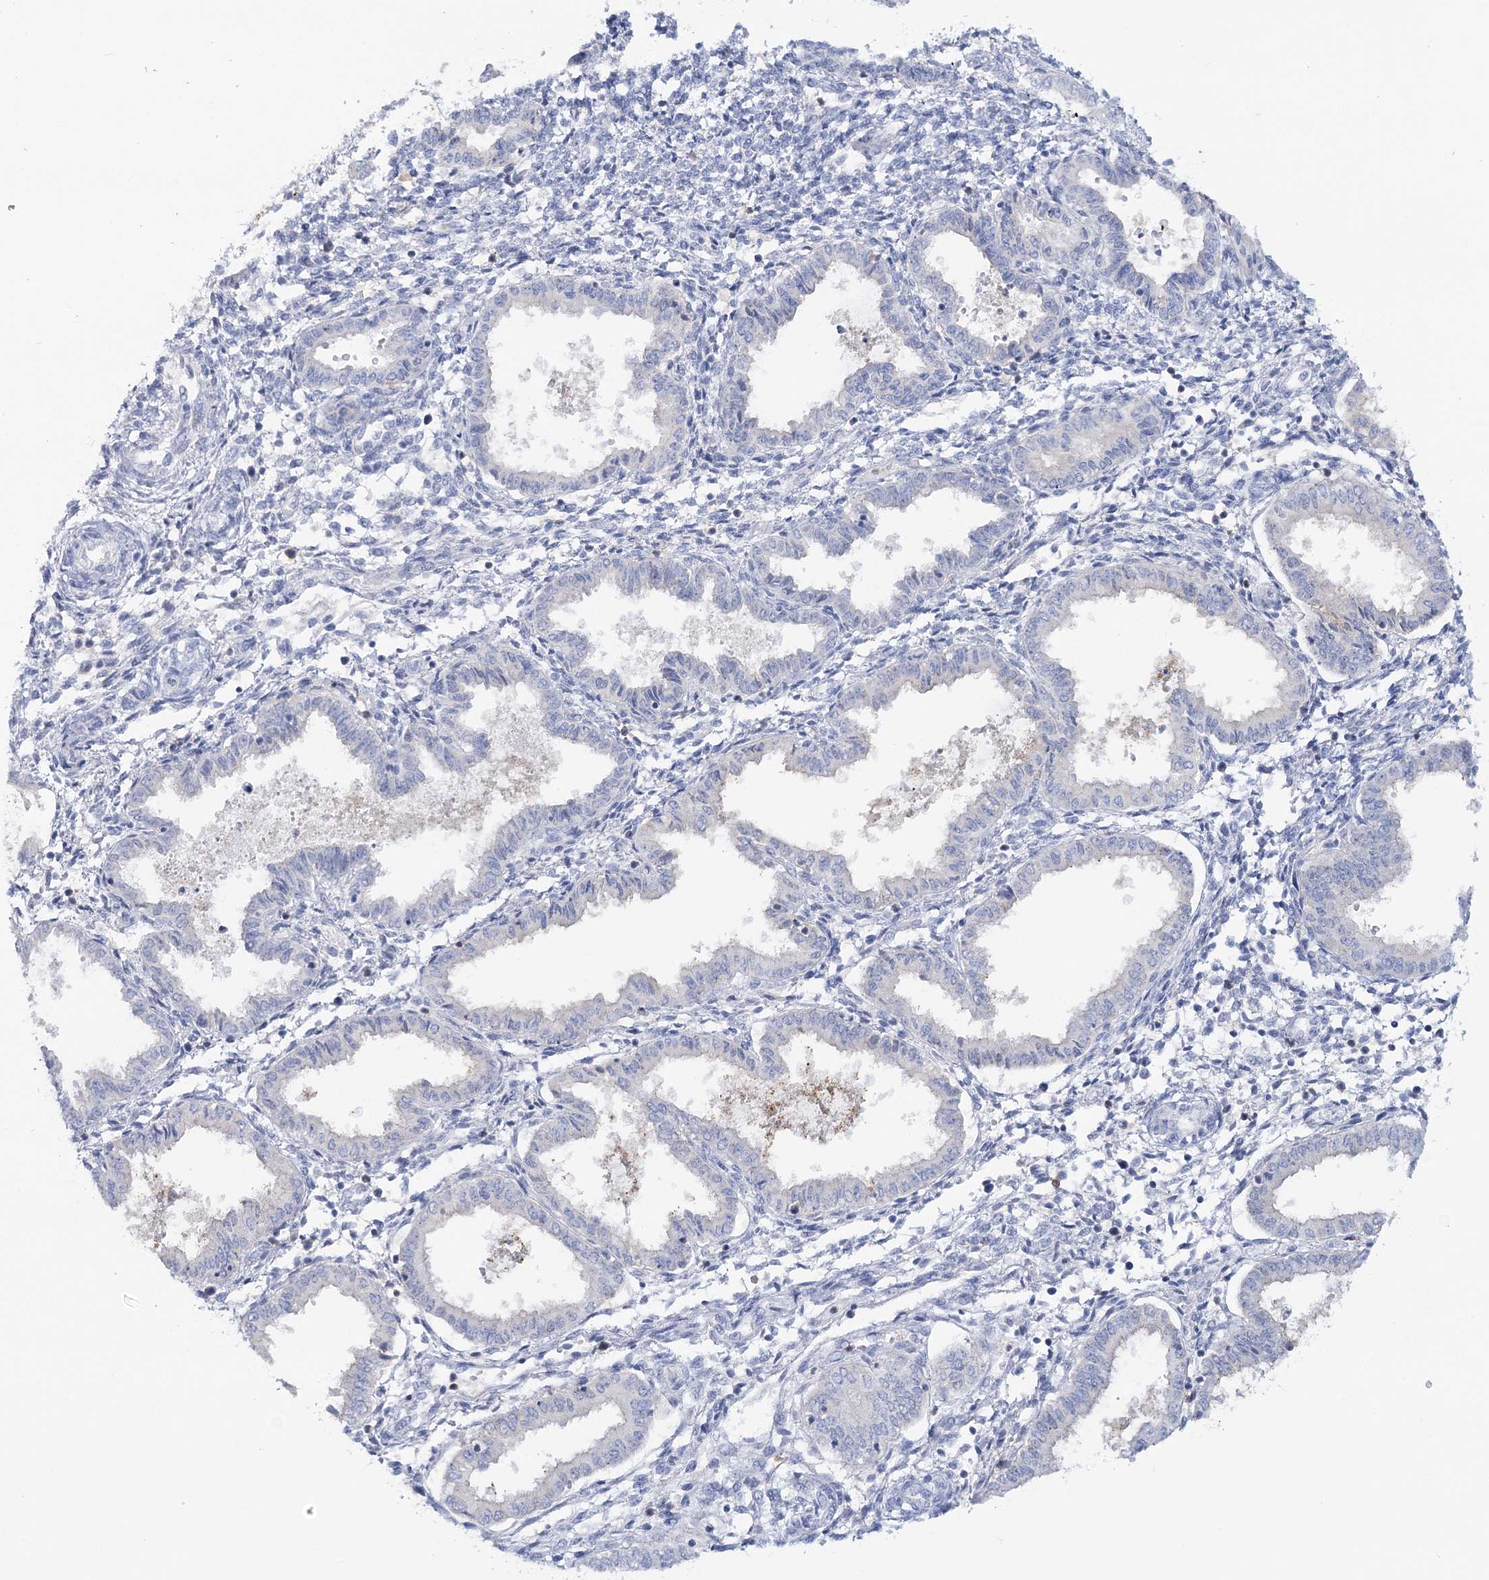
{"staining": {"intensity": "negative", "quantity": "none", "location": "none"}, "tissue": "endometrium", "cell_type": "Cells in endometrial stroma", "image_type": "normal", "snomed": [{"axis": "morphology", "description": "Normal tissue, NOS"}, {"axis": "topography", "description": "Endometrium"}], "caption": "Image shows no protein staining in cells in endometrial stroma of unremarkable endometrium.", "gene": "WDSUB1", "patient": {"sex": "female", "age": 33}}